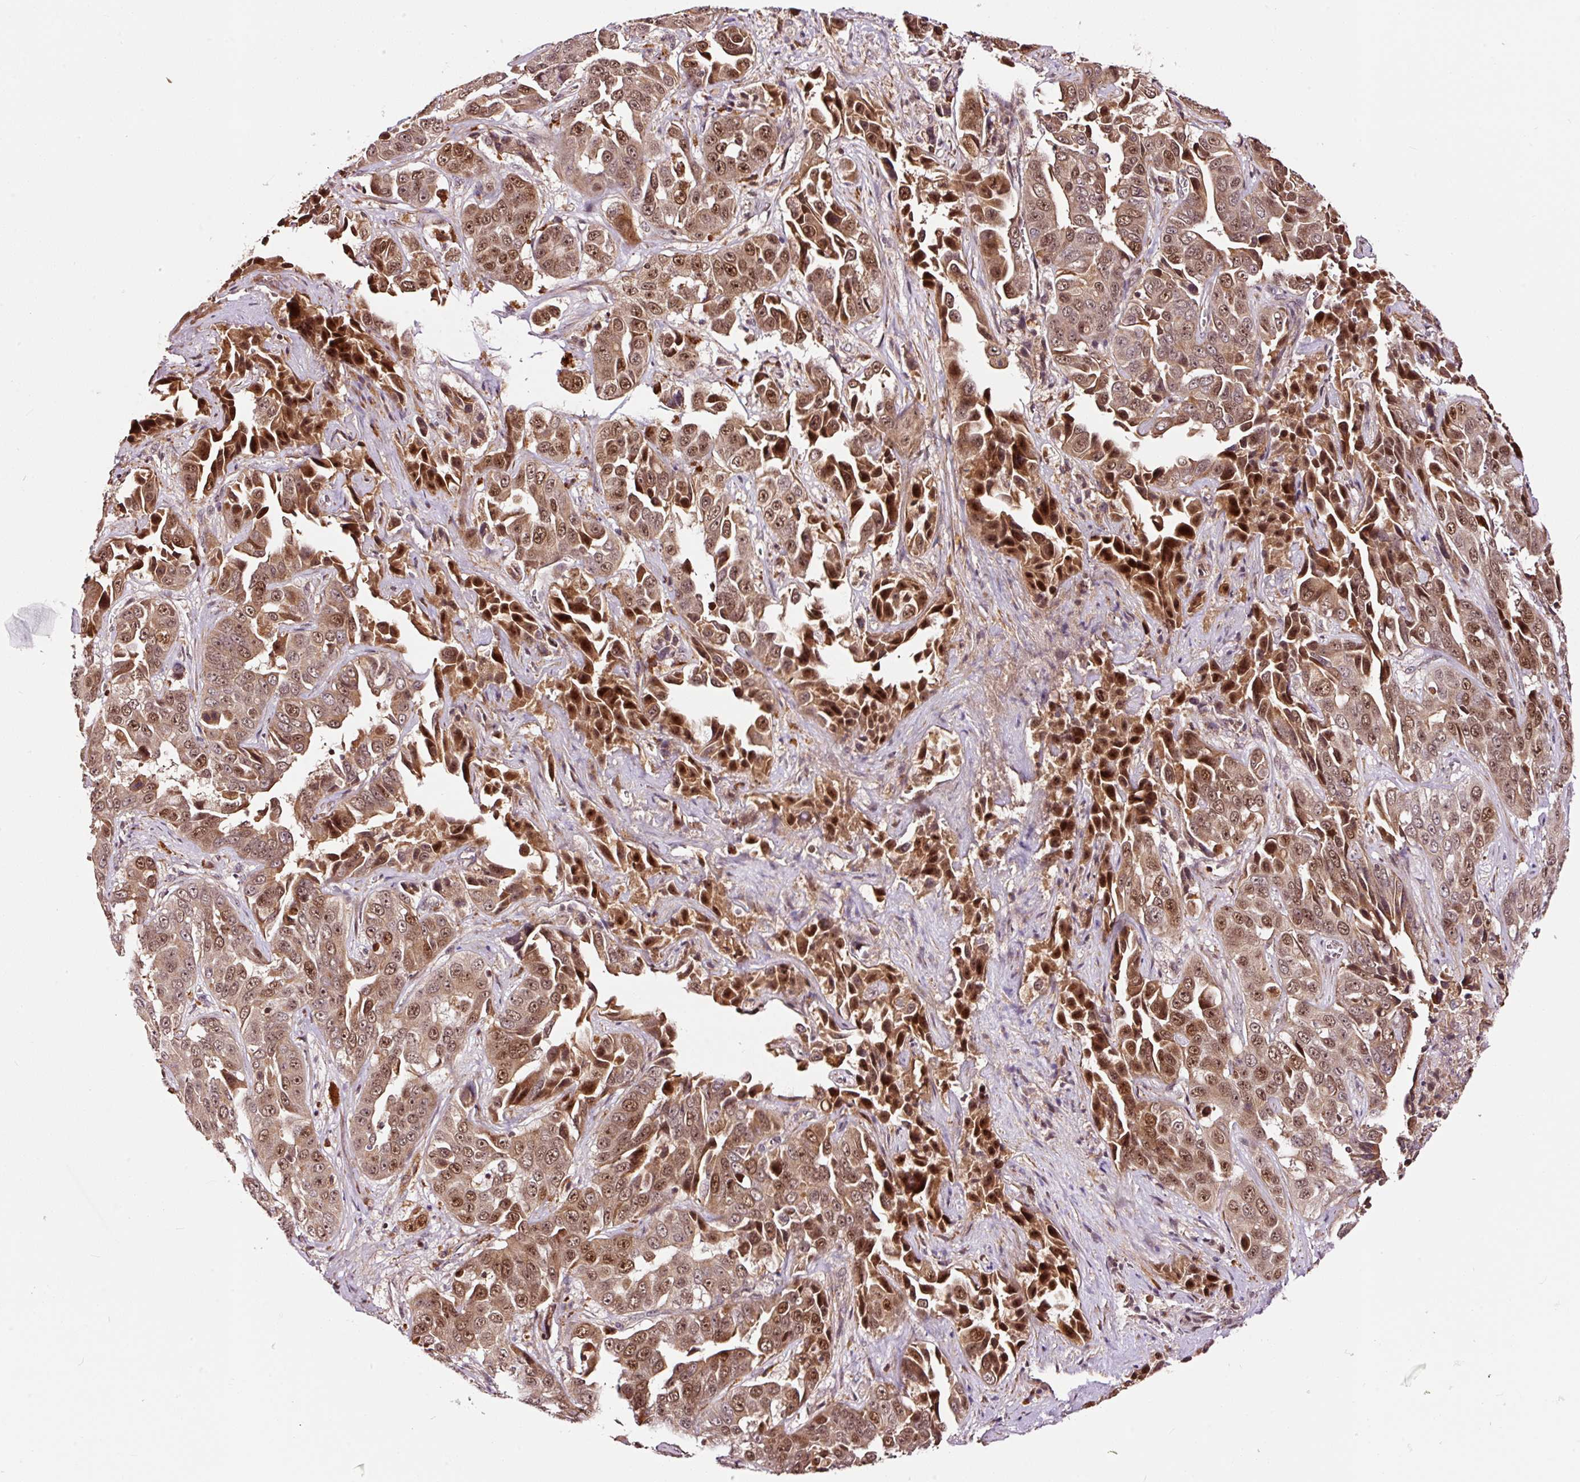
{"staining": {"intensity": "moderate", "quantity": ">75%", "location": "cytoplasmic/membranous,nuclear"}, "tissue": "liver cancer", "cell_type": "Tumor cells", "image_type": "cancer", "snomed": [{"axis": "morphology", "description": "Cholangiocarcinoma"}, {"axis": "topography", "description": "Liver"}], "caption": "Immunohistochemical staining of liver cancer exhibits medium levels of moderate cytoplasmic/membranous and nuclear protein expression in about >75% of tumor cells.", "gene": "RFC4", "patient": {"sex": "female", "age": 52}}